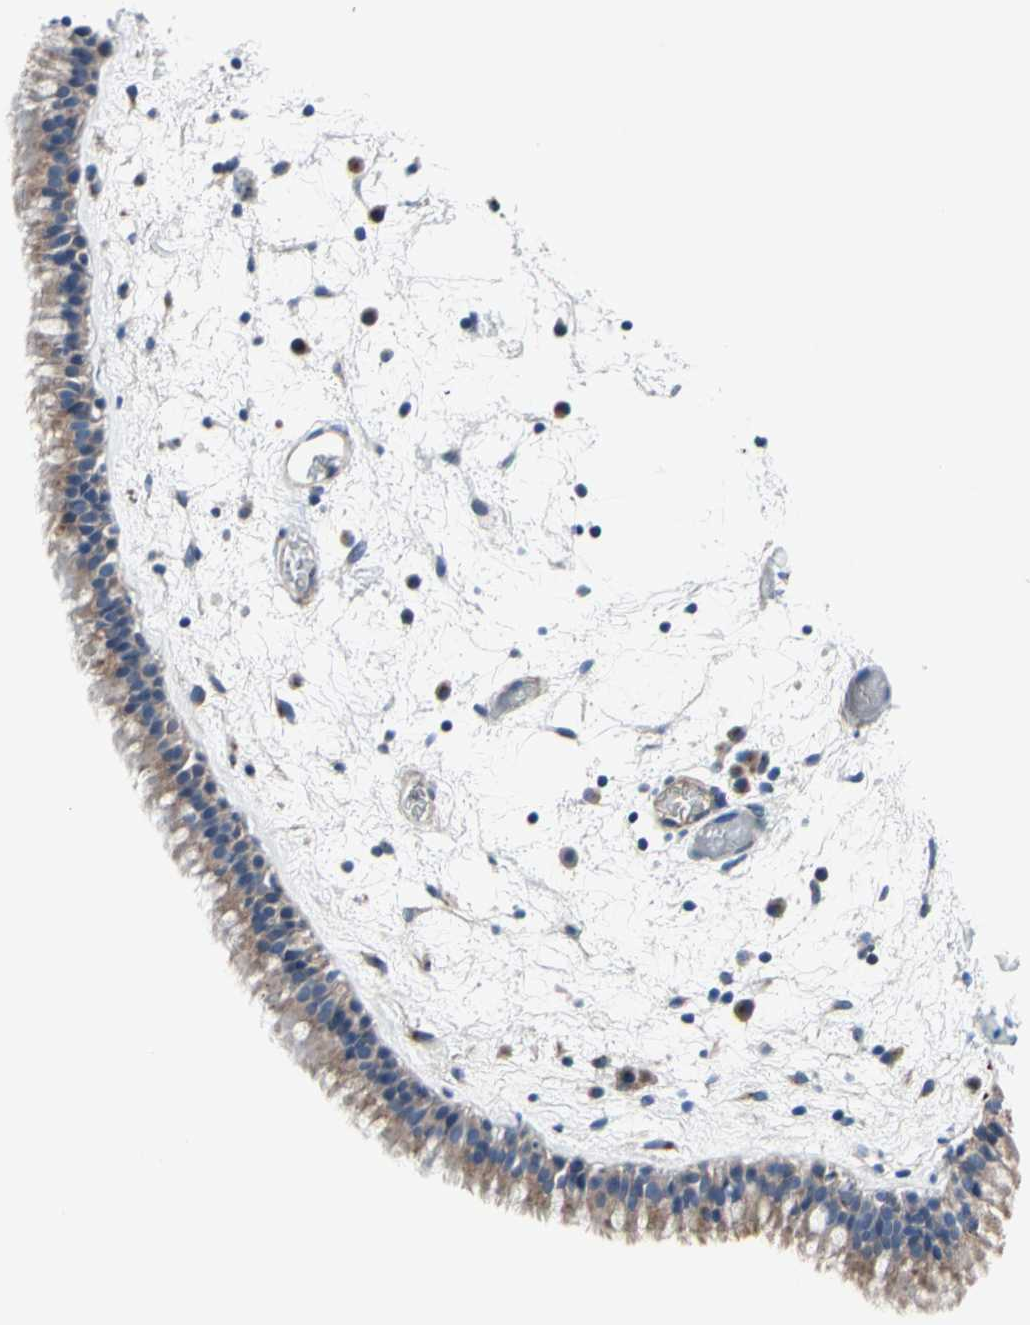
{"staining": {"intensity": "weak", "quantity": ">75%", "location": "cytoplasmic/membranous"}, "tissue": "nasopharynx", "cell_type": "Respiratory epithelial cells", "image_type": "normal", "snomed": [{"axis": "morphology", "description": "Normal tissue, NOS"}, {"axis": "morphology", "description": "Inflammation, NOS"}, {"axis": "topography", "description": "Nasopharynx"}], "caption": "Immunohistochemical staining of unremarkable nasopharynx demonstrates weak cytoplasmic/membranous protein expression in about >75% of respiratory epithelial cells.", "gene": "PRKAR2B", "patient": {"sex": "male", "age": 48}}